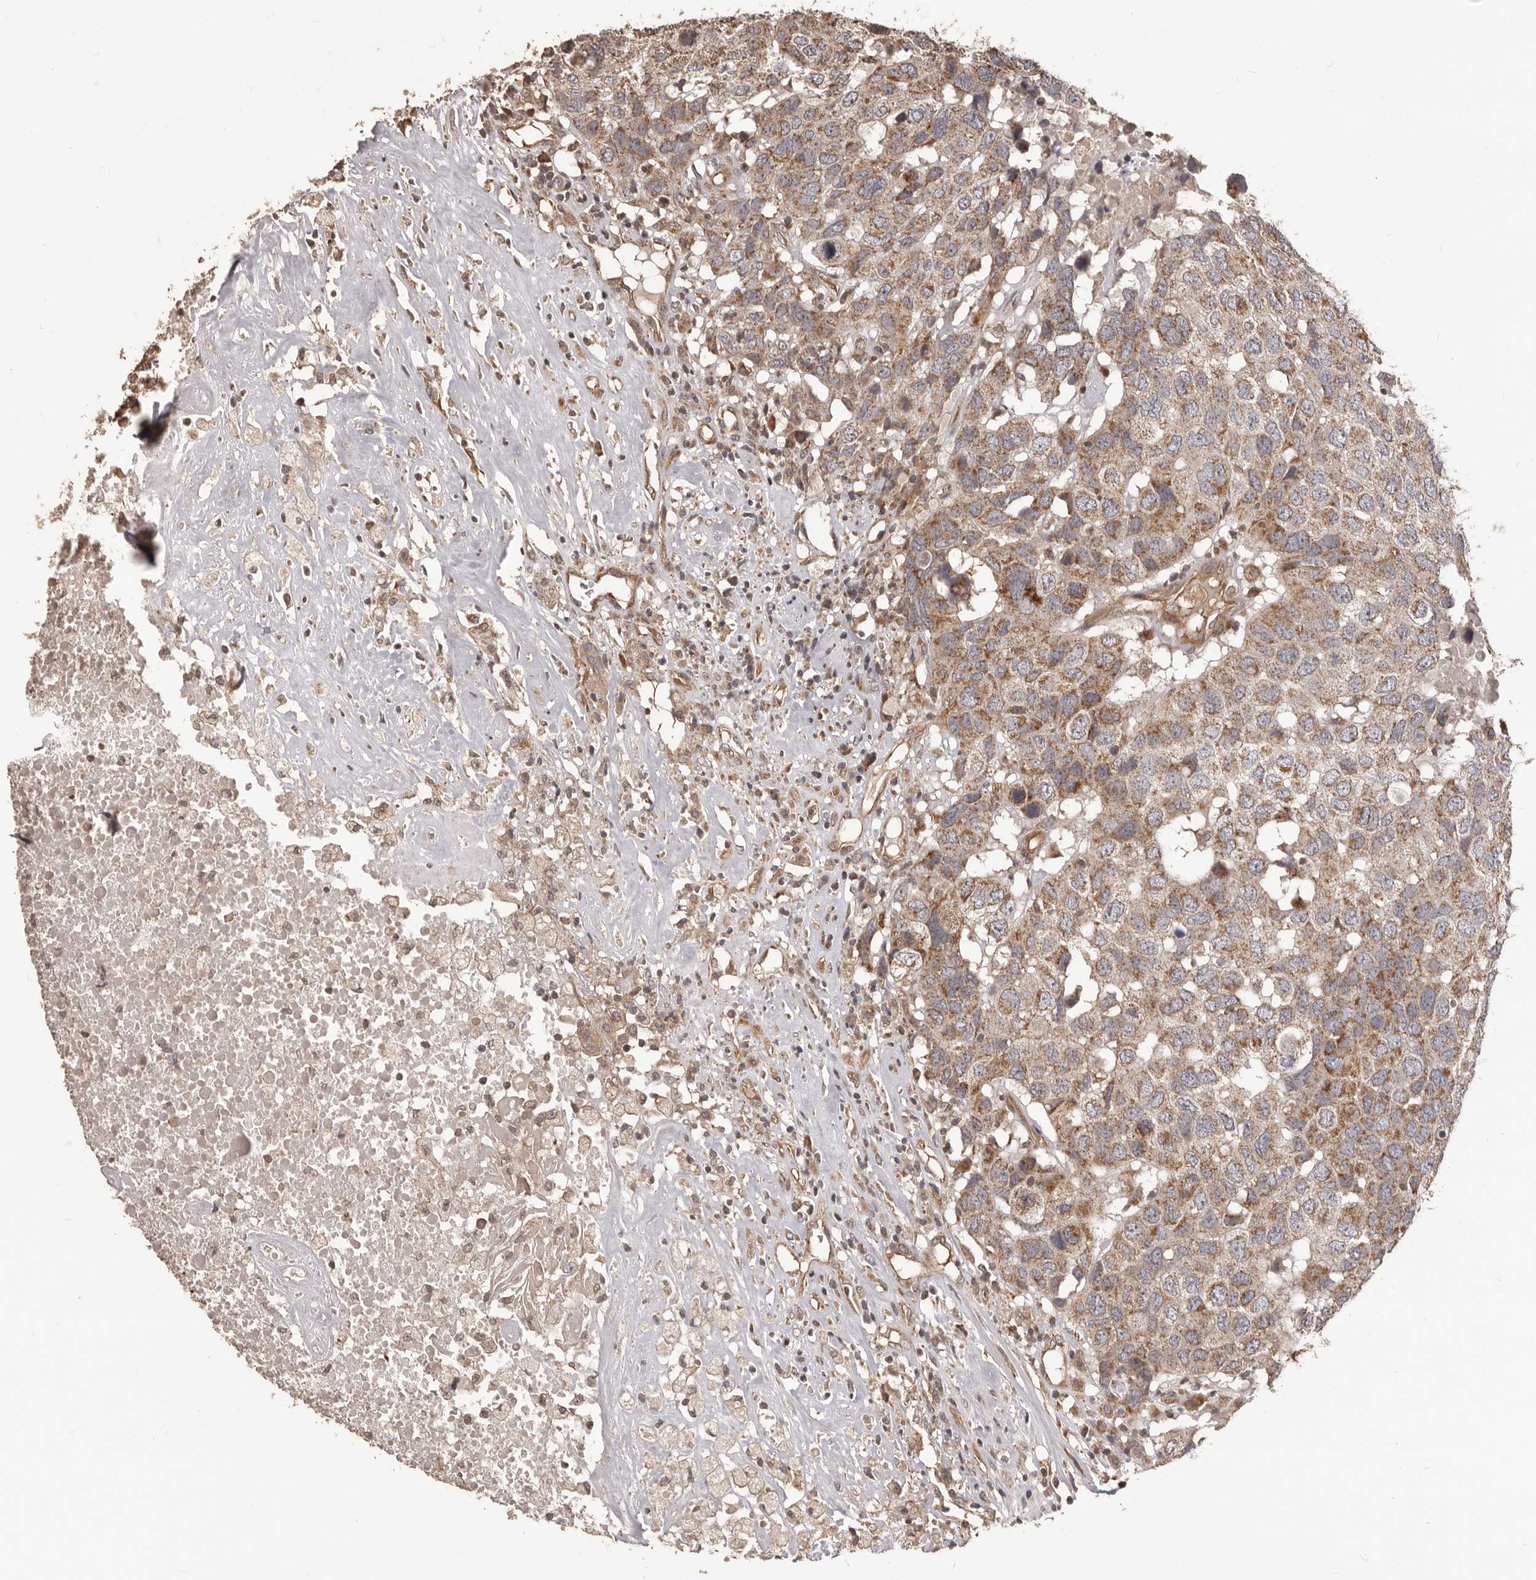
{"staining": {"intensity": "moderate", "quantity": ">75%", "location": "cytoplasmic/membranous"}, "tissue": "head and neck cancer", "cell_type": "Tumor cells", "image_type": "cancer", "snomed": [{"axis": "morphology", "description": "Squamous cell carcinoma, NOS"}, {"axis": "topography", "description": "Head-Neck"}], "caption": "Moderate cytoplasmic/membranous staining is appreciated in about >75% of tumor cells in head and neck squamous cell carcinoma. The protein of interest is stained brown, and the nuclei are stained in blue (DAB IHC with brightfield microscopy, high magnification).", "gene": "QRSL1", "patient": {"sex": "male", "age": 66}}